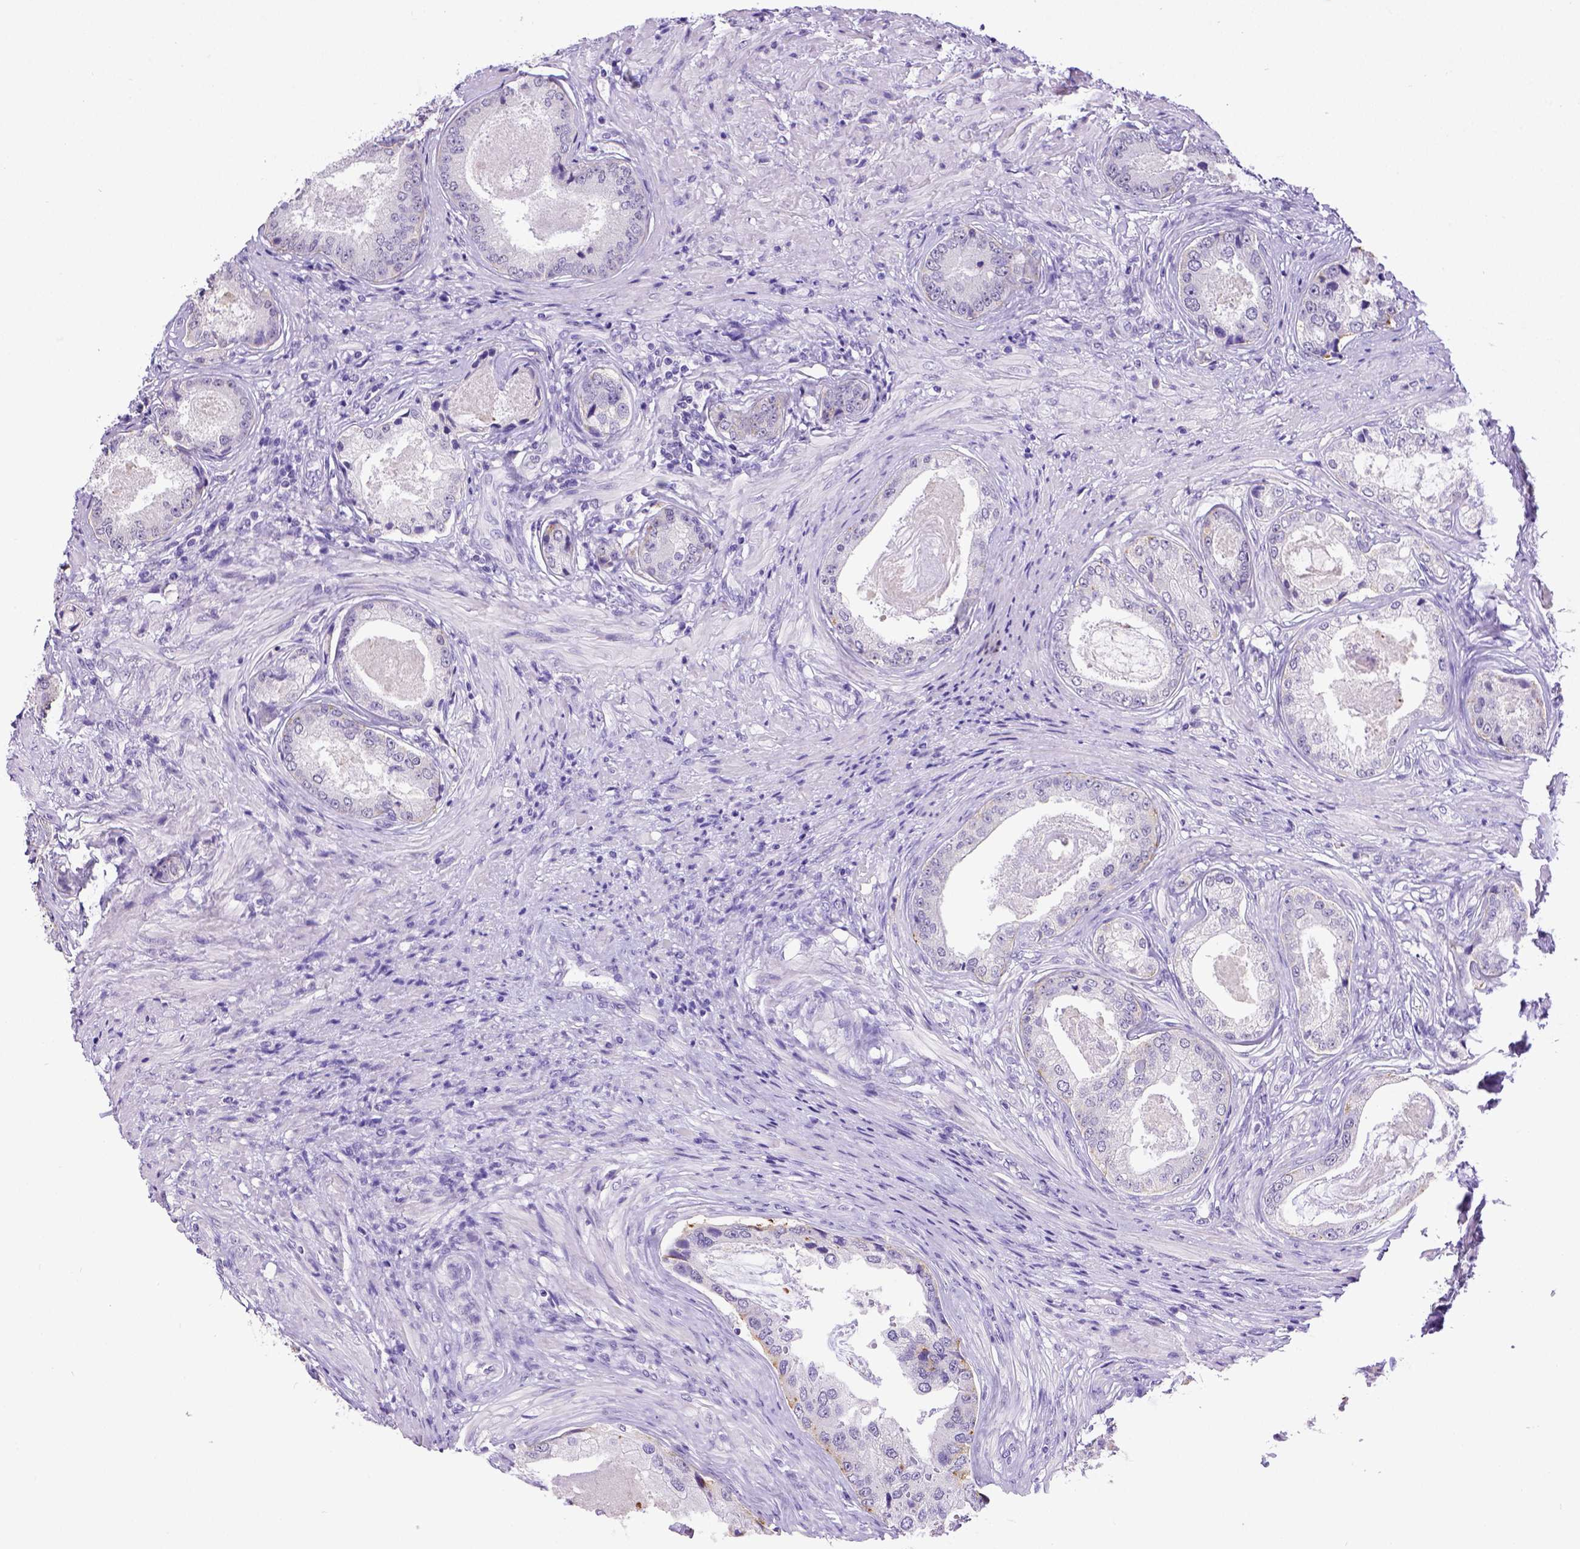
{"staining": {"intensity": "negative", "quantity": "none", "location": "none"}, "tissue": "prostate cancer", "cell_type": "Tumor cells", "image_type": "cancer", "snomed": [{"axis": "morphology", "description": "Adenocarcinoma, Low grade"}, {"axis": "topography", "description": "Prostate"}], "caption": "An immunohistochemistry histopathology image of prostate cancer (adenocarcinoma (low-grade)) is shown. There is no staining in tumor cells of prostate cancer (adenocarcinoma (low-grade)).", "gene": "ESR1", "patient": {"sex": "male", "age": 68}}